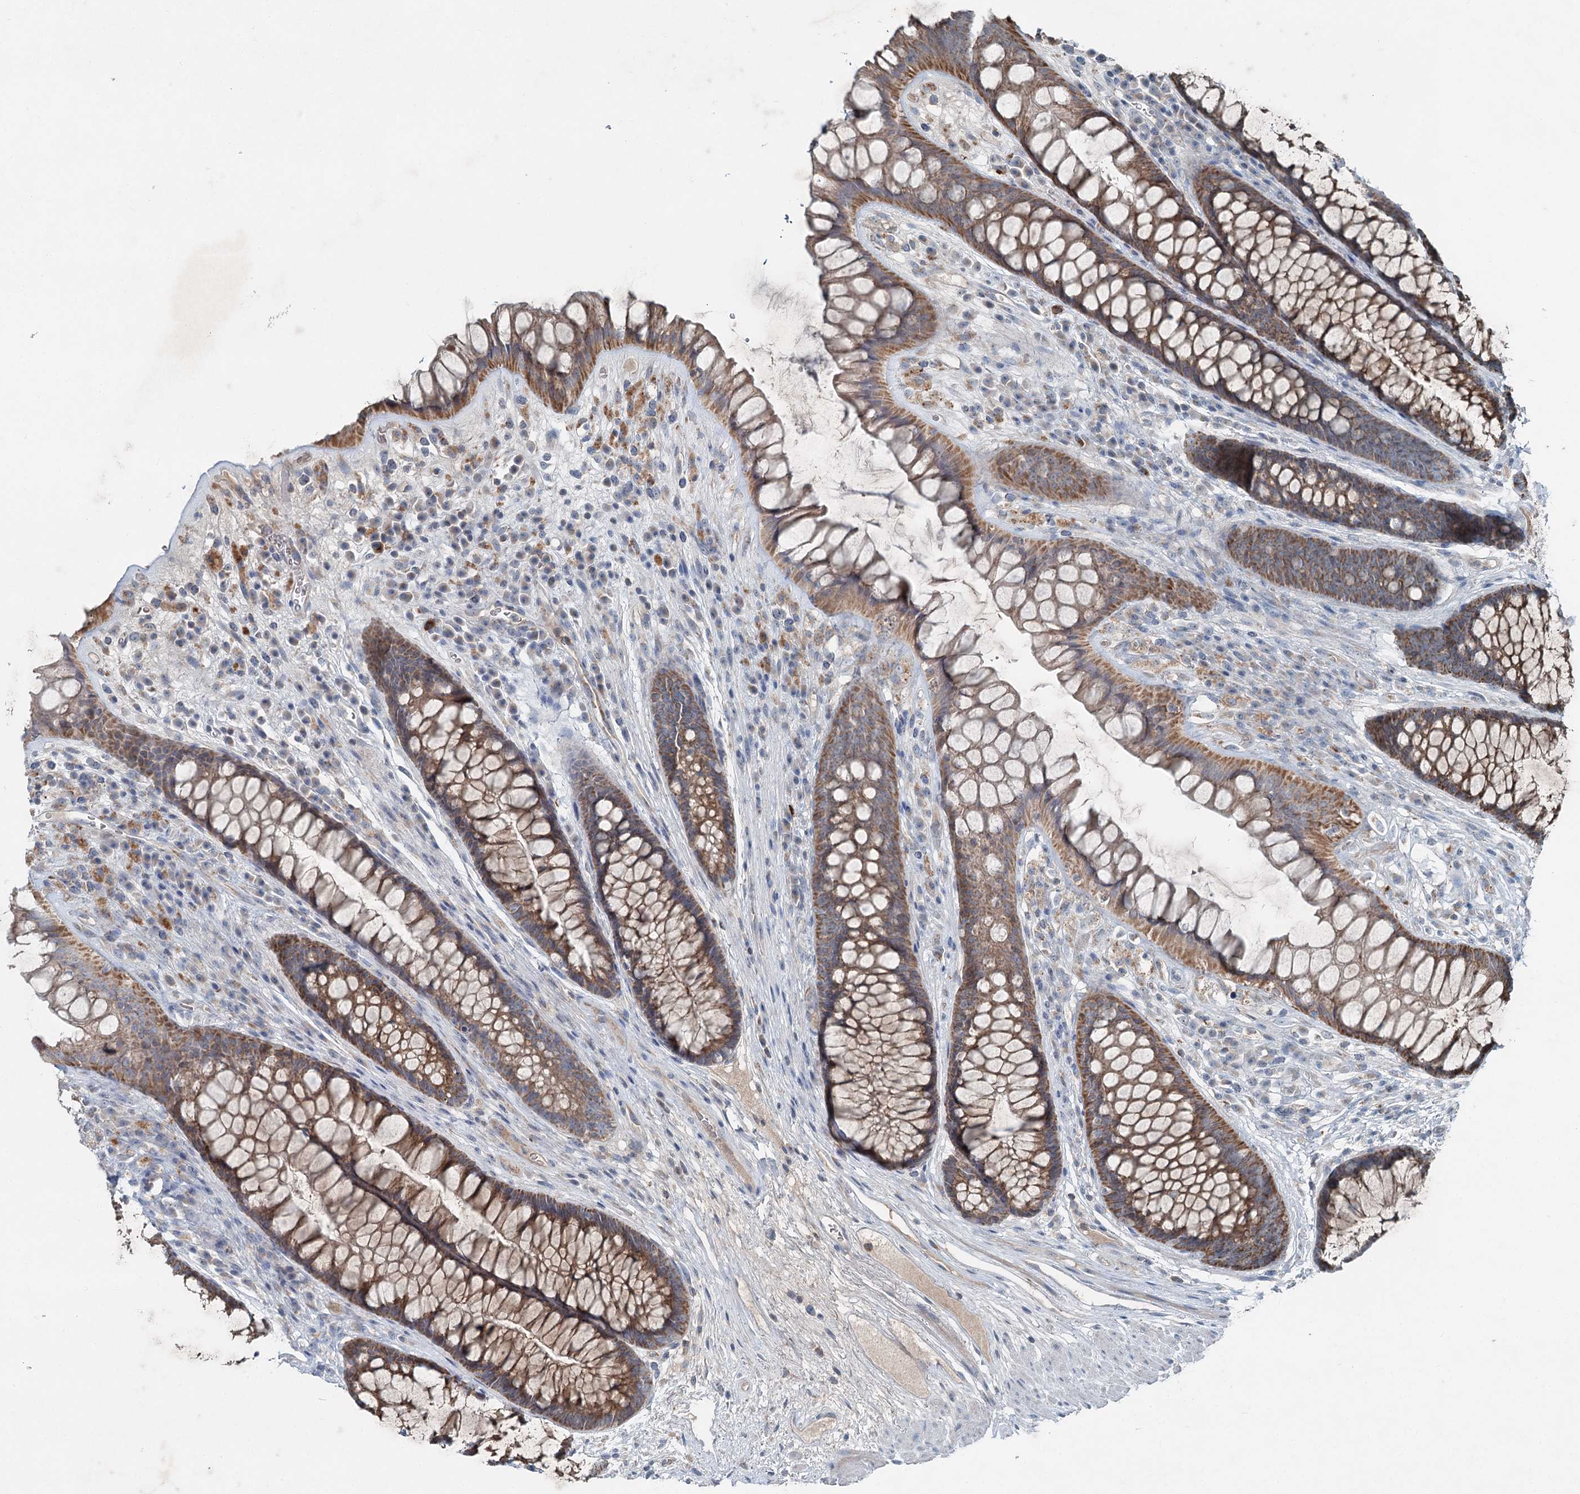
{"staining": {"intensity": "moderate", "quantity": ">75%", "location": "cytoplasmic/membranous"}, "tissue": "rectum", "cell_type": "Glandular cells", "image_type": "normal", "snomed": [{"axis": "morphology", "description": "Normal tissue, NOS"}, {"axis": "topography", "description": "Rectum"}], "caption": "Immunohistochemical staining of benign rectum exhibits moderate cytoplasmic/membranous protein staining in about >75% of glandular cells.", "gene": "CHCHD5", "patient": {"sex": "male", "age": 74}}